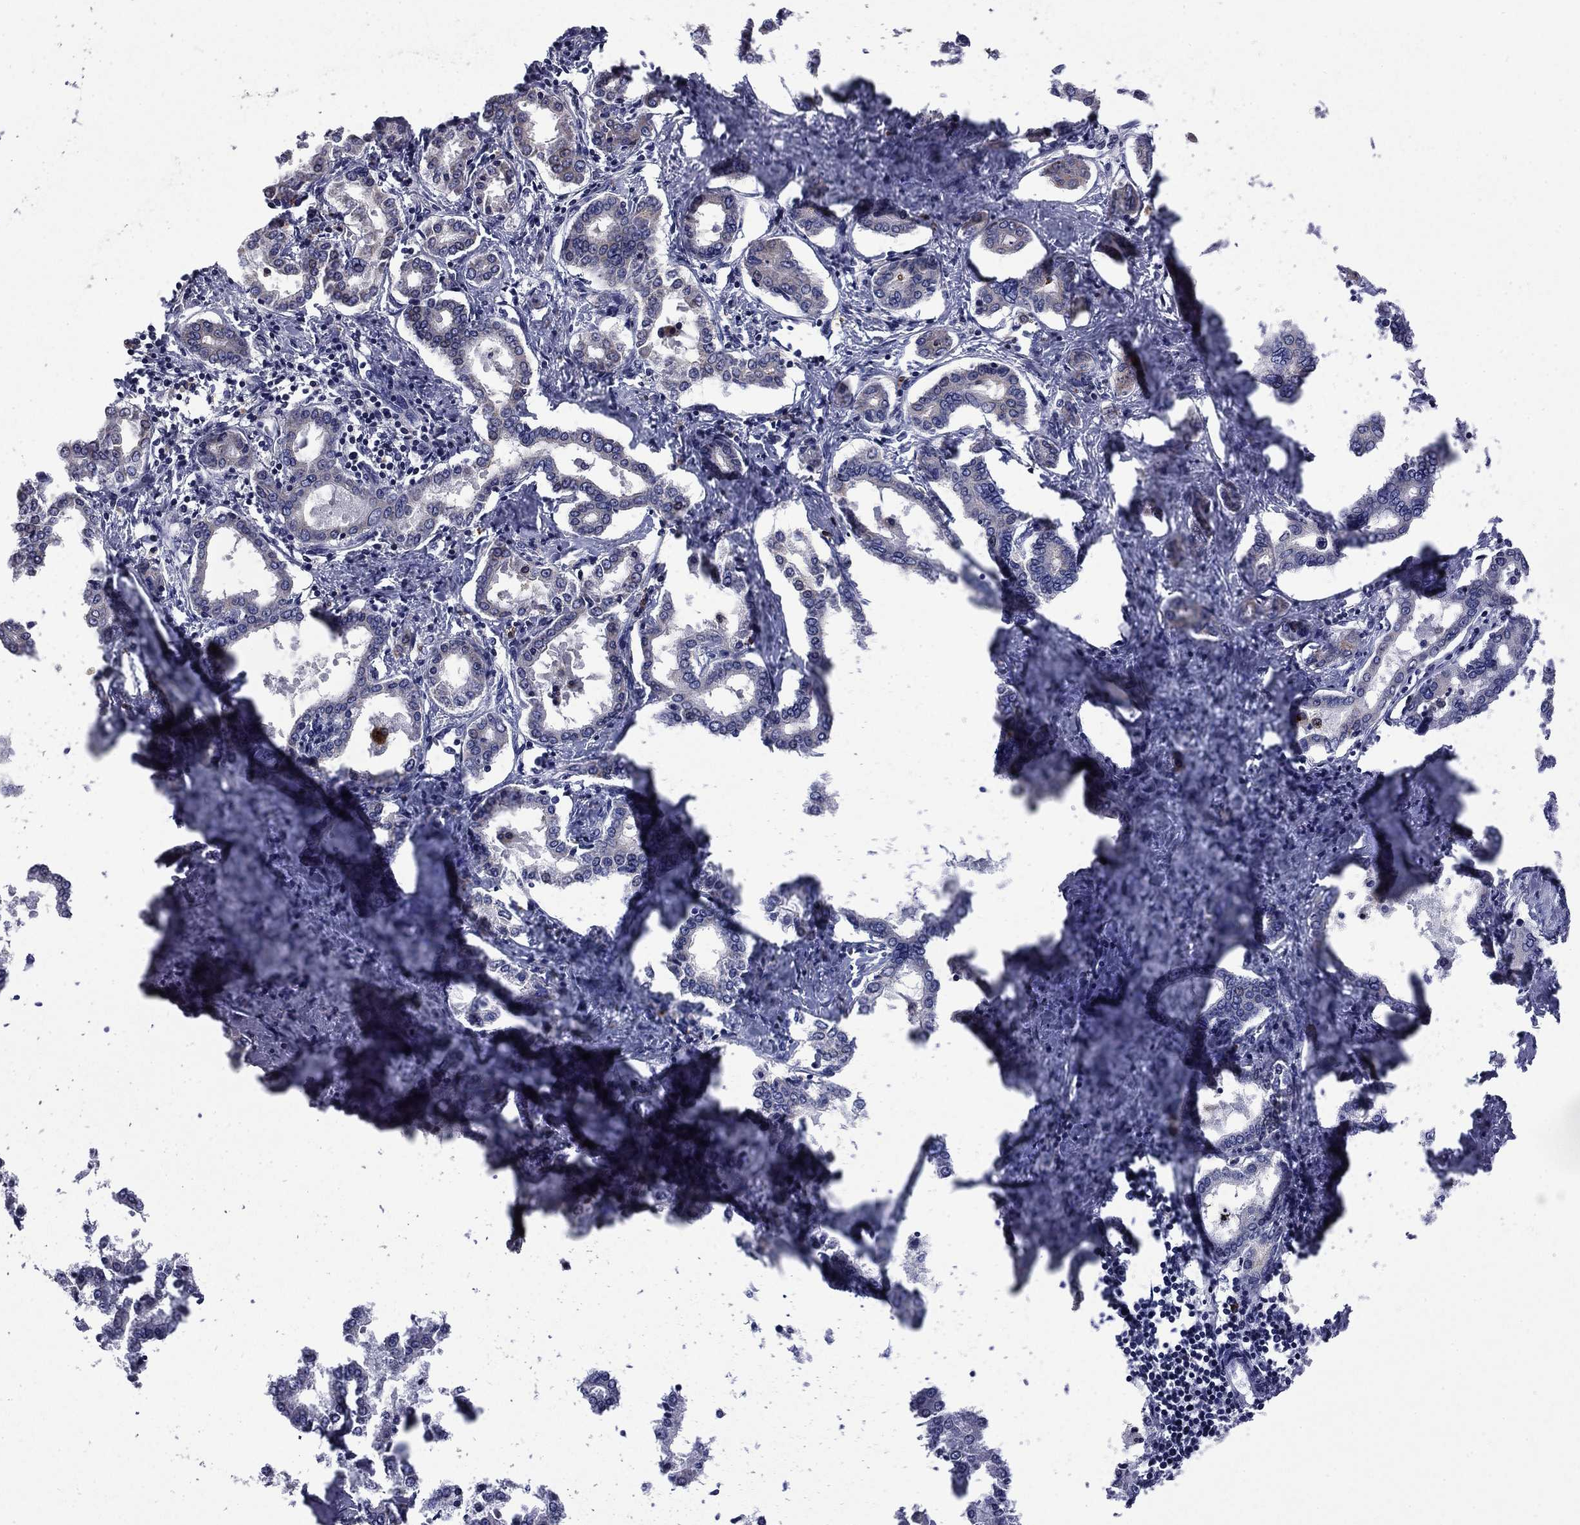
{"staining": {"intensity": "negative", "quantity": "none", "location": "none"}, "tissue": "liver cancer", "cell_type": "Tumor cells", "image_type": "cancer", "snomed": [{"axis": "morphology", "description": "Cholangiocarcinoma"}, {"axis": "topography", "description": "Liver"}], "caption": "An IHC photomicrograph of cholangiocarcinoma (liver) is shown. There is no staining in tumor cells of cholangiocarcinoma (liver).", "gene": "CEACAM7", "patient": {"sex": "female", "age": 47}}